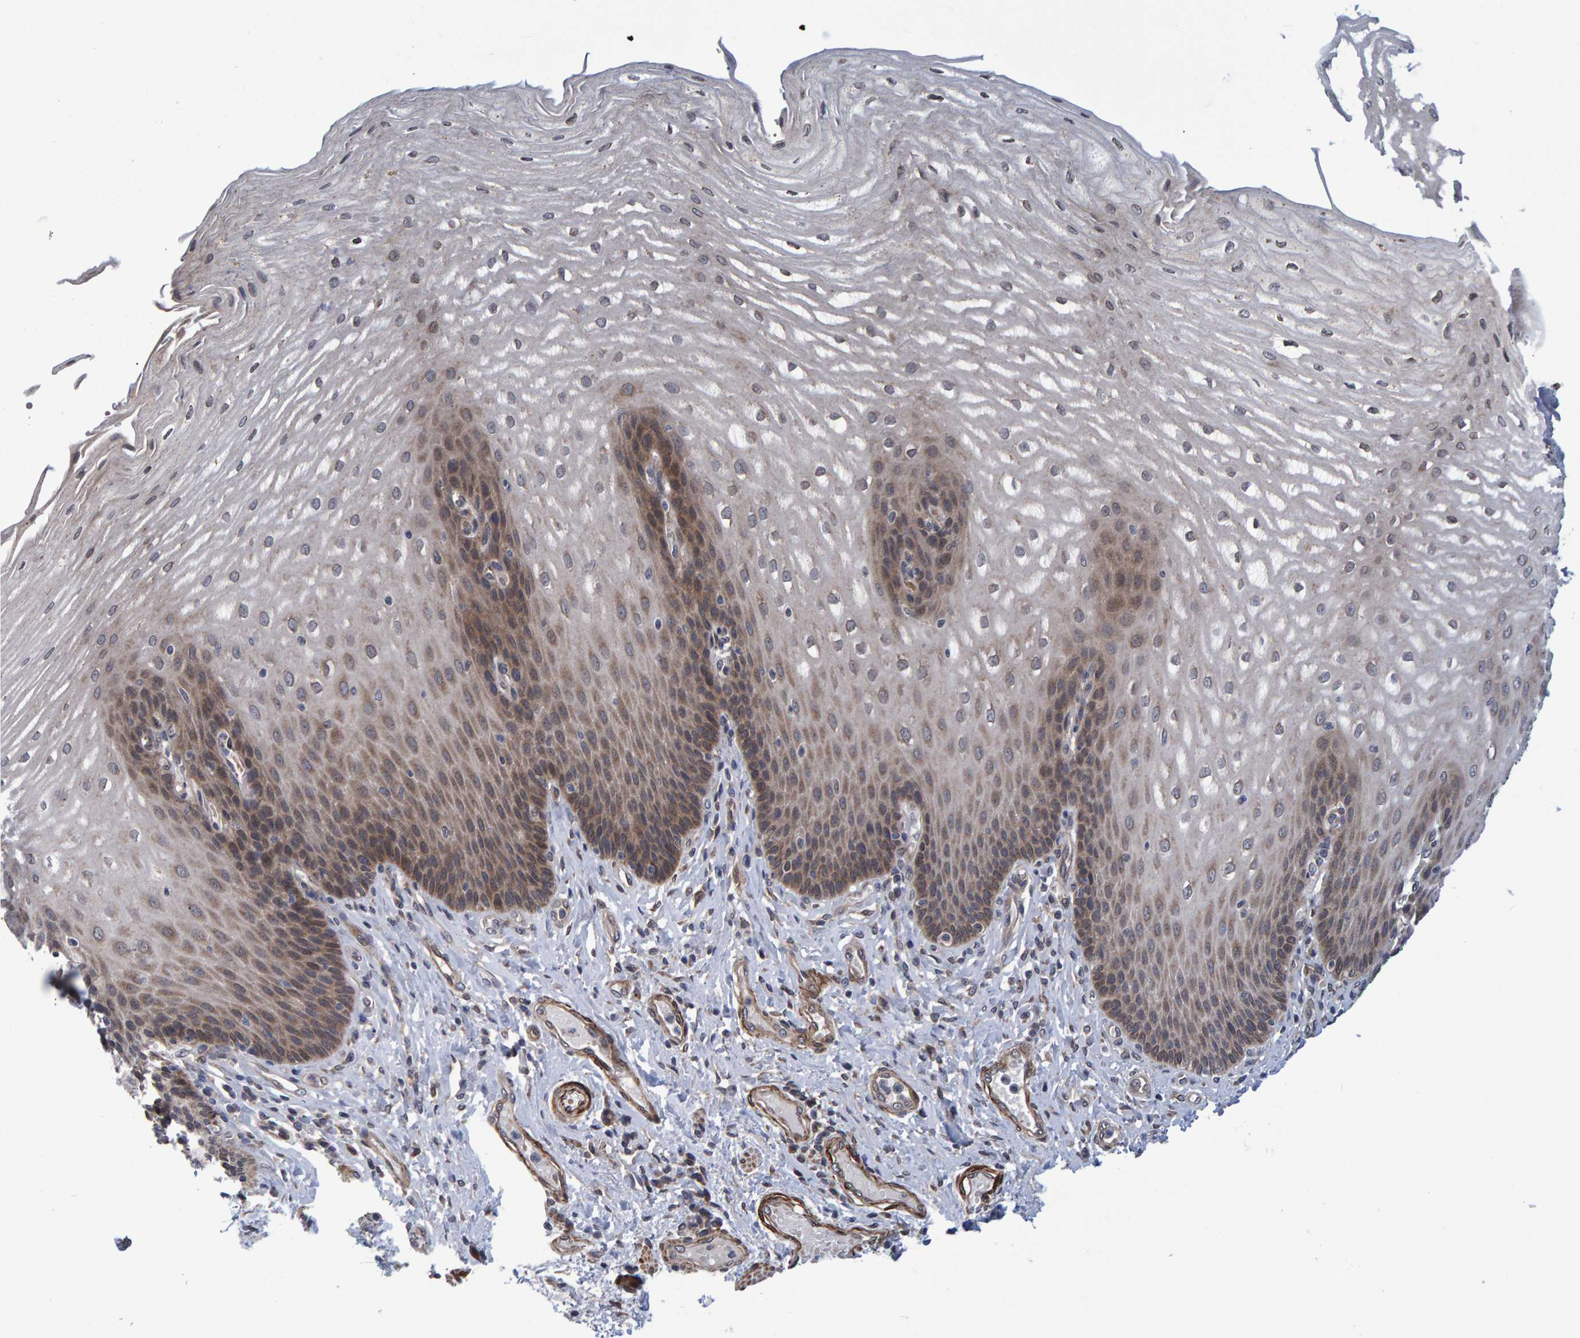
{"staining": {"intensity": "moderate", "quantity": "25%-75%", "location": "cytoplasmic/membranous"}, "tissue": "esophagus", "cell_type": "Squamous epithelial cells", "image_type": "normal", "snomed": [{"axis": "morphology", "description": "Normal tissue, NOS"}, {"axis": "topography", "description": "Esophagus"}], "caption": "About 25%-75% of squamous epithelial cells in unremarkable human esophagus display moderate cytoplasmic/membranous protein positivity as visualized by brown immunohistochemical staining.", "gene": "ATP6V1H", "patient": {"sex": "male", "age": 54}}